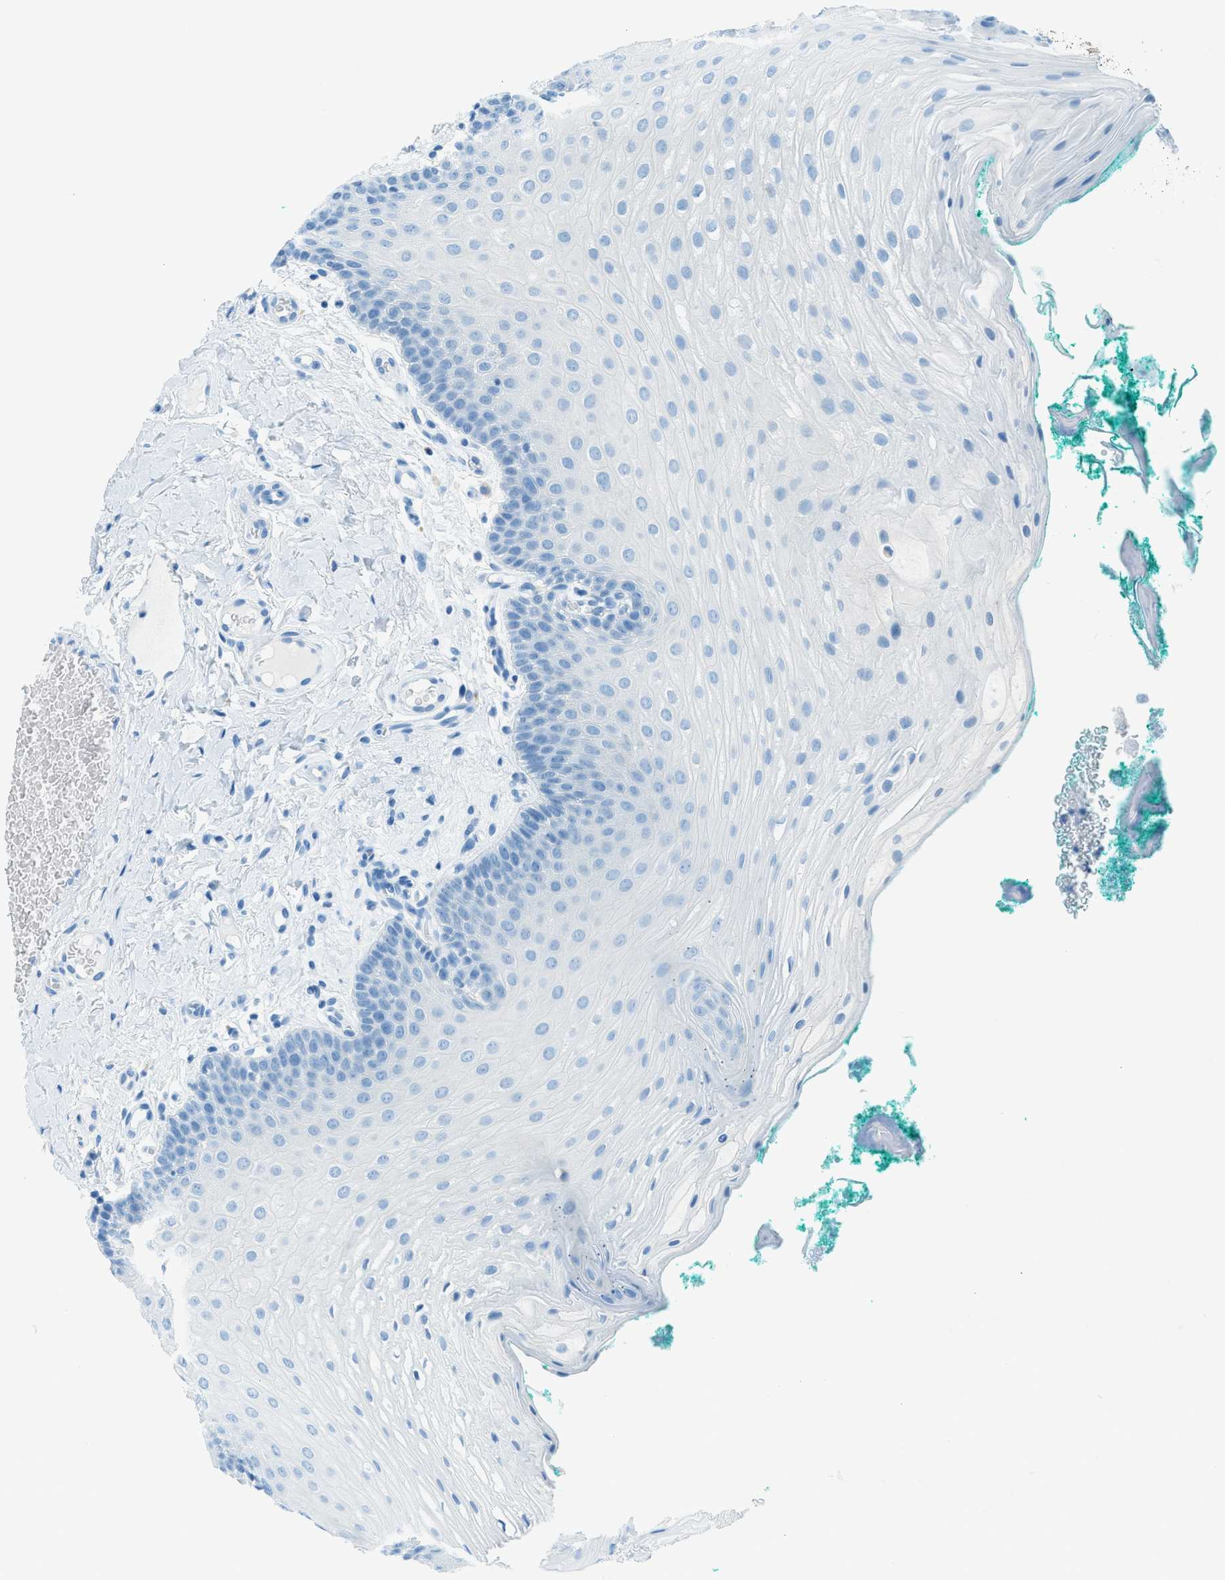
{"staining": {"intensity": "negative", "quantity": "none", "location": "none"}, "tissue": "oral mucosa", "cell_type": "Squamous epithelial cells", "image_type": "normal", "snomed": [{"axis": "morphology", "description": "Normal tissue, NOS"}, {"axis": "topography", "description": "Oral tissue"}], "caption": "The photomicrograph reveals no staining of squamous epithelial cells in unremarkable oral mucosa. (IHC, brightfield microscopy, high magnification).", "gene": "C21orf62", "patient": {"sex": "male", "age": 58}}